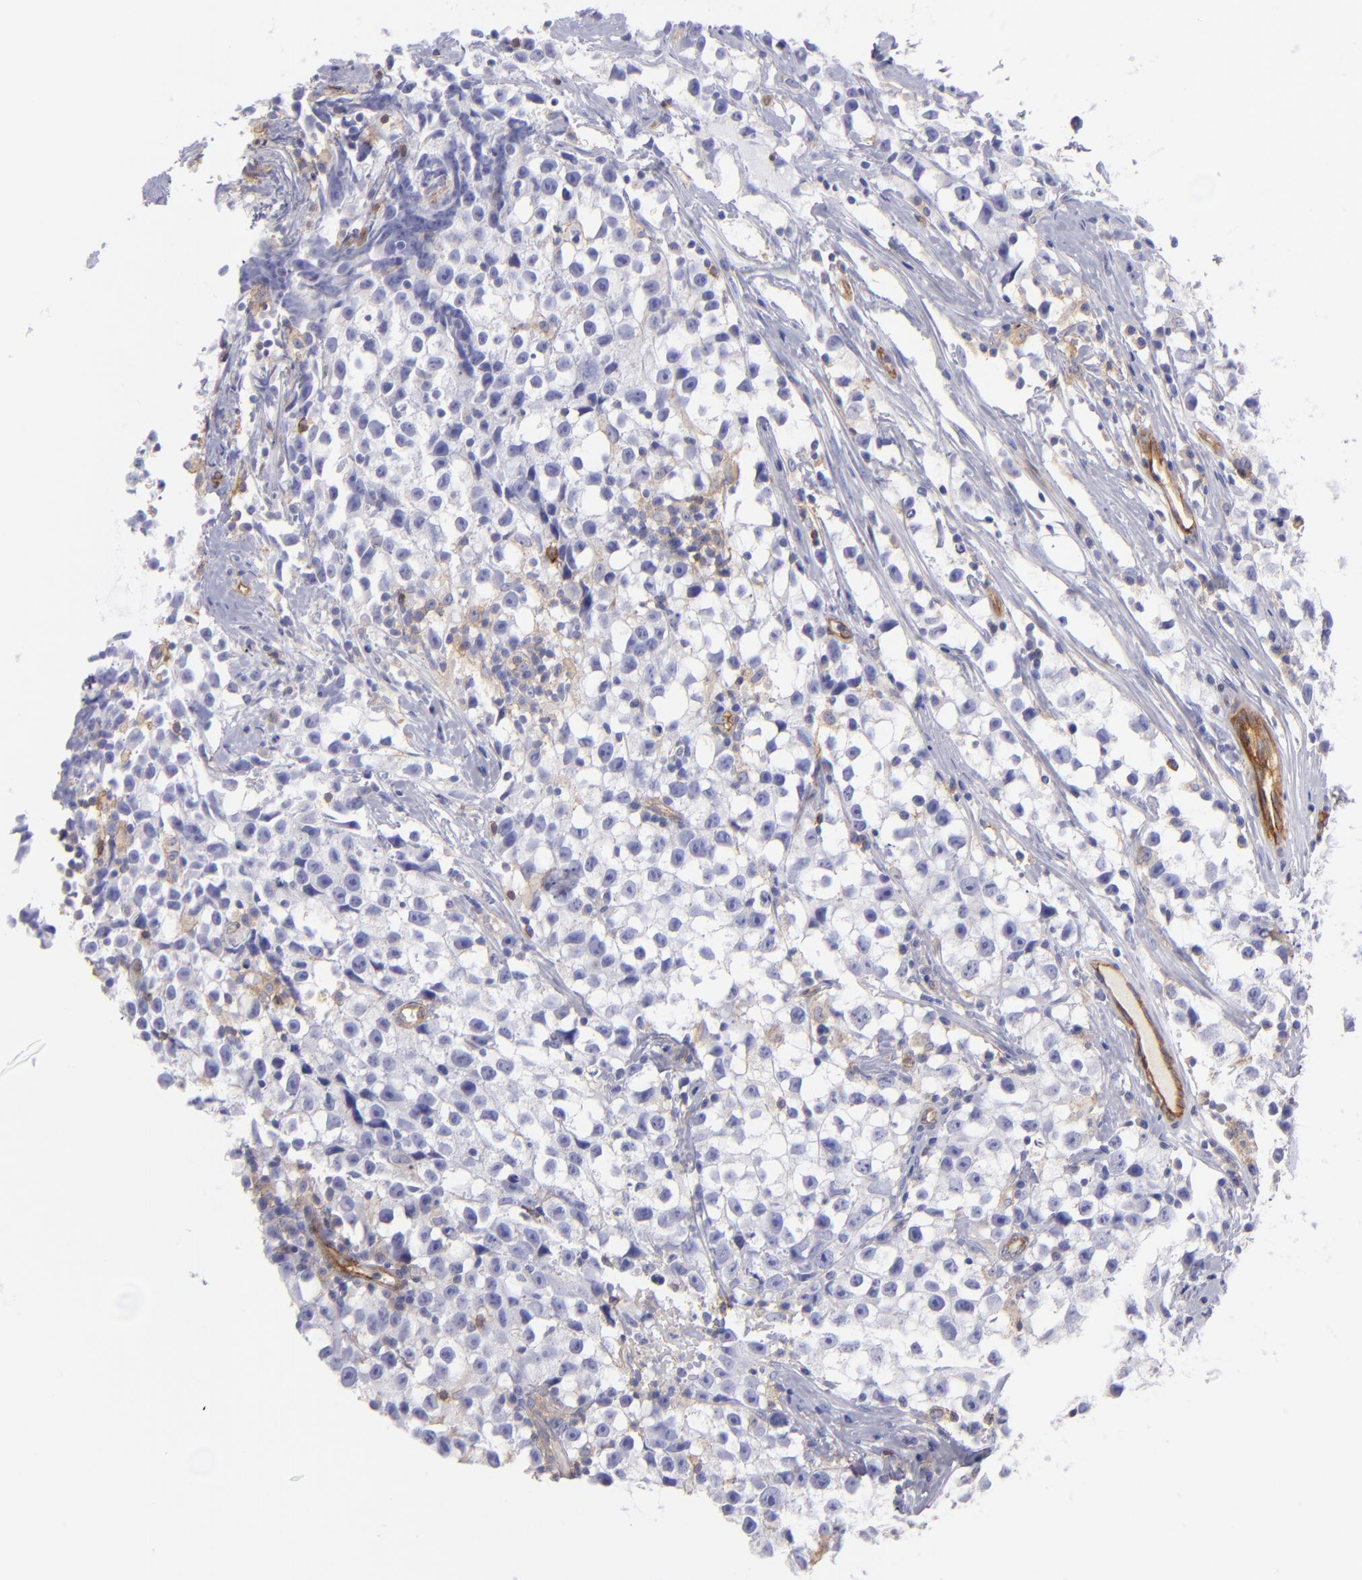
{"staining": {"intensity": "negative", "quantity": "none", "location": "none"}, "tissue": "testis cancer", "cell_type": "Tumor cells", "image_type": "cancer", "snomed": [{"axis": "morphology", "description": "Seminoma, NOS"}, {"axis": "topography", "description": "Testis"}], "caption": "Immunohistochemical staining of seminoma (testis) exhibits no significant staining in tumor cells.", "gene": "ENTPD1", "patient": {"sex": "male", "age": 35}}